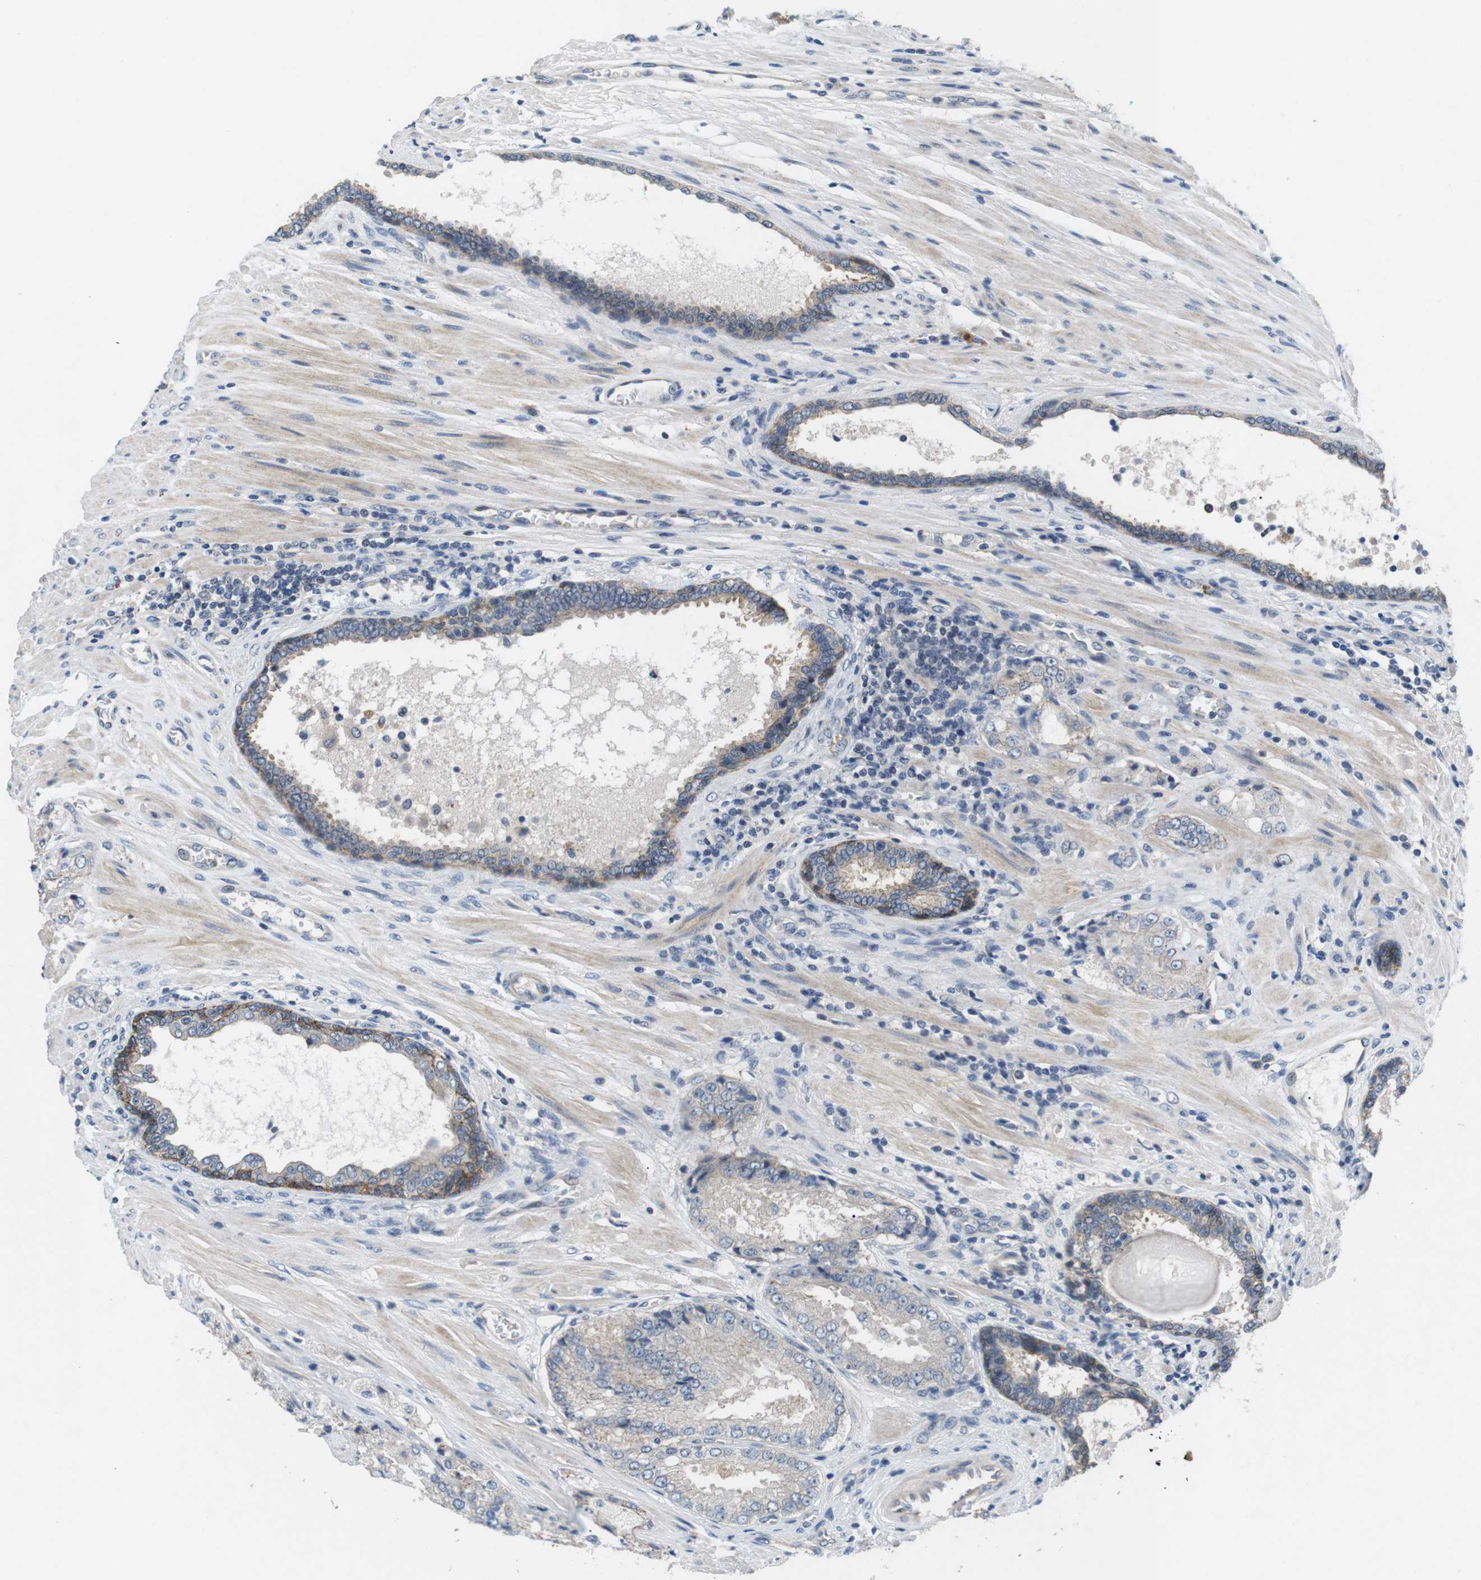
{"staining": {"intensity": "negative", "quantity": "none", "location": "none"}, "tissue": "prostate cancer", "cell_type": "Tumor cells", "image_type": "cancer", "snomed": [{"axis": "morphology", "description": "Adenocarcinoma, High grade"}, {"axis": "topography", "description": "Prostate"}], "caption": "Prostate high-grade adenocarcinoma was stained to show a protein in brown. There is no significant positivity in tumor cells.", "gene": "NECTIN1", "patient": {"sex": "male", "age": 65}}